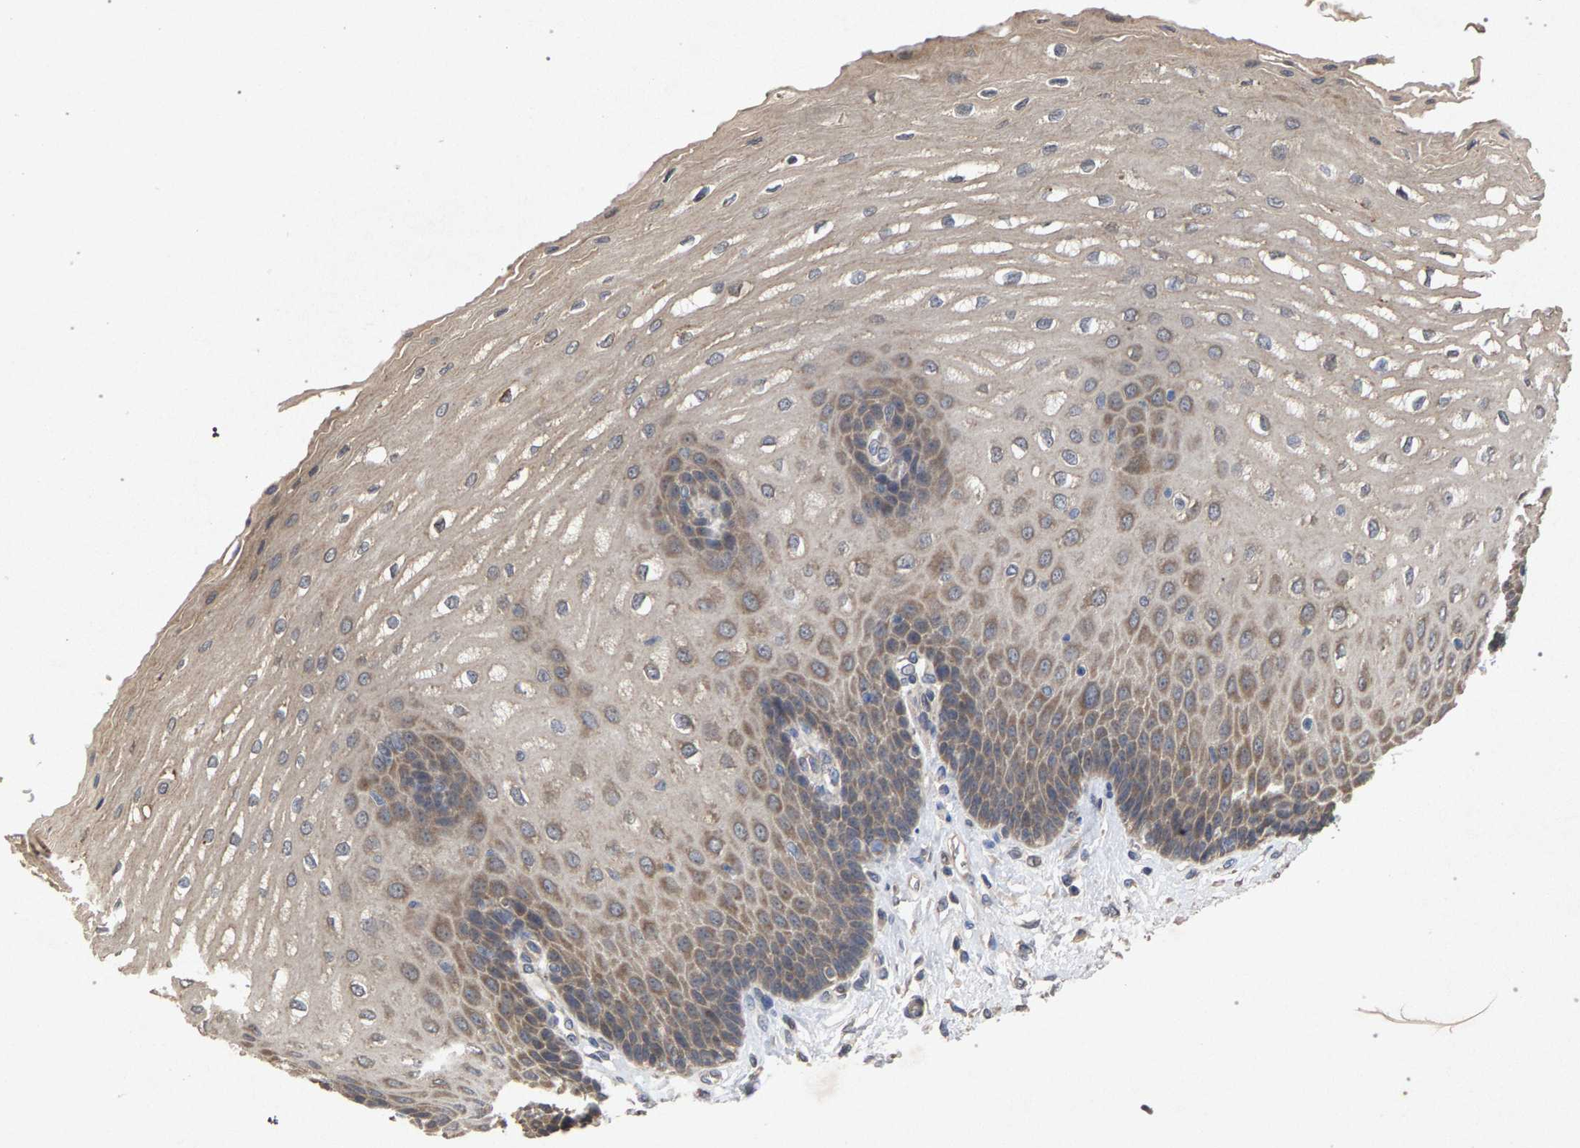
{"staining": {"intensity": "weak", "quantity": ">75%", "location": "cytoplasmic/membranous"}, "tissue": "esophagus", "cell_type": "Squamous epithelial cells", "image_type": "normal", "snomed": [{"axis": "morphology", "description": "Normal tissue, NOS"}, {"axis": "topography", "description": "Esophagus"}], "caption": "Esophagus stained for a protein shows weak cytoplasmic/membranous positivity in squamous epithelial cells. (IHC, brightfield microscopy, high magnification).", "gene": "SLC4A4", "patient": {"sex": "male", "age": 54}}